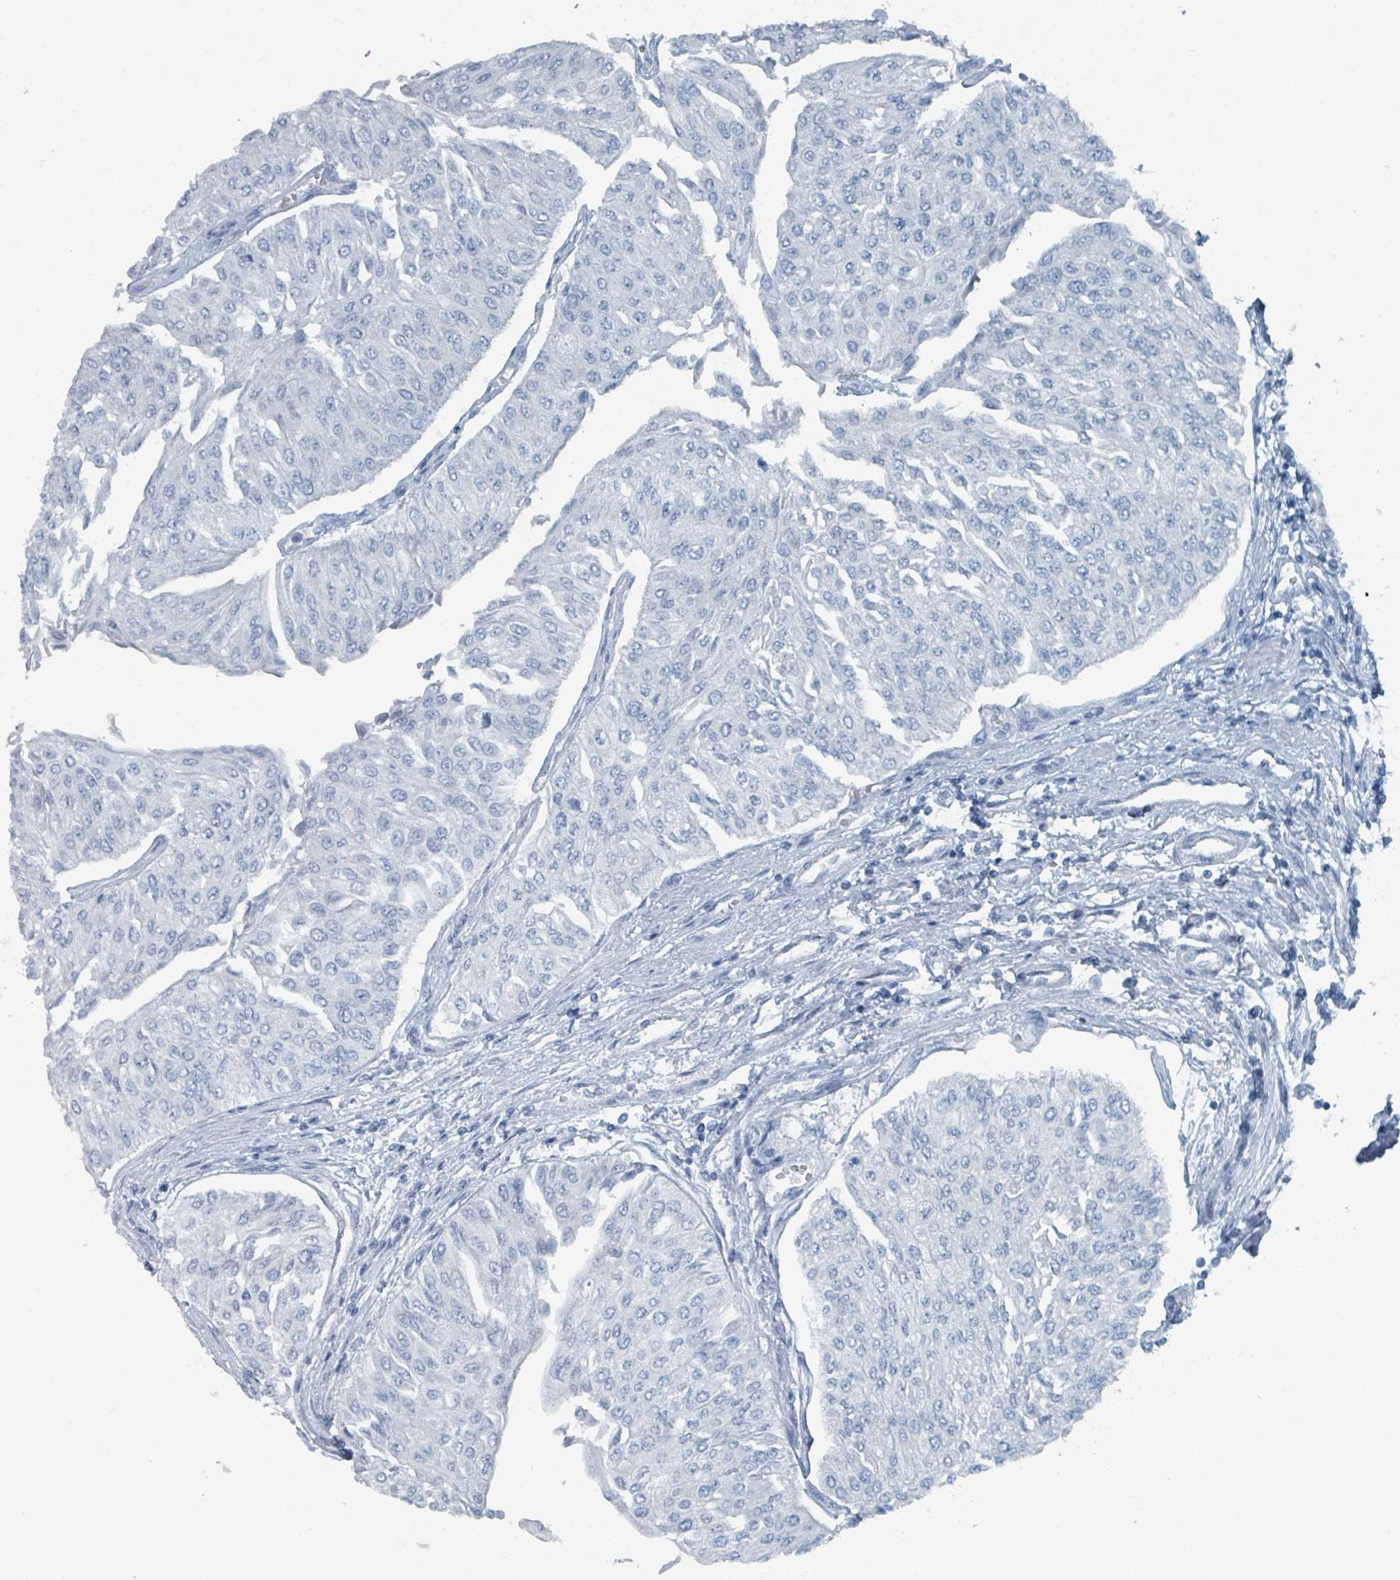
{"staining": {"intensity": "negative", "quantity": "none", "location": "none"}, "tissue": "urothelial cancer", "cell_type": "Tumor cells", "image_type": "cancer", "snomed": [{"axis": "morphology", "description": "Urothelial carcinoma, Low grade"}, {"axis": "topography", "description": "Urinary bladder"}], "caption": "Human urothelial cancer stained for a protein using immunohistochemistry reveals no staining in tumor cells.", "gene": "GAMT", "patient": {"sex": "male", "age": 67}}